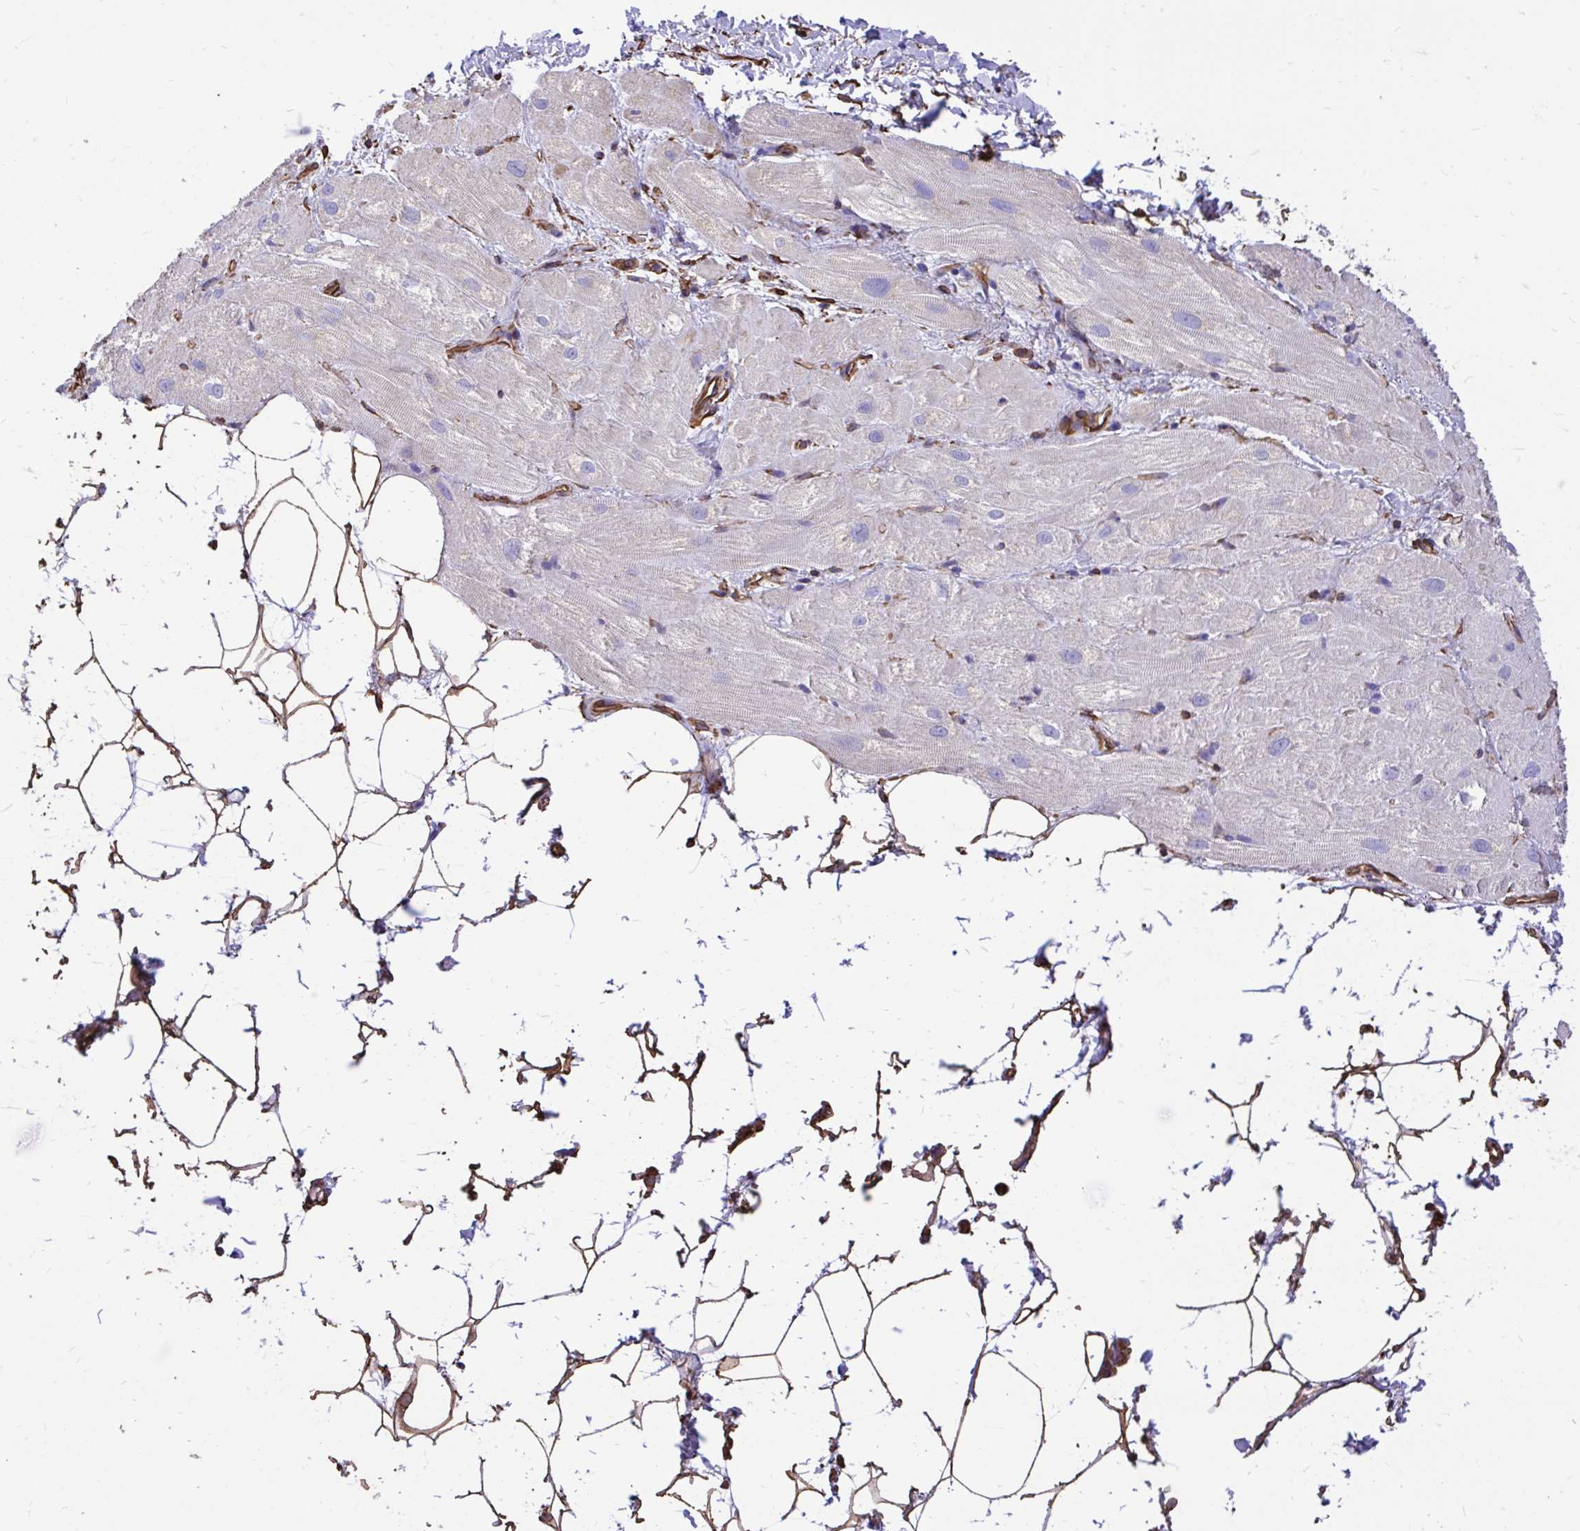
{"staining": {"intensity": "negative", "quantity": "none", "location": "none"}, "tissue": "heart muscle", "cell_type": "Cardiomyocytes", "image_type": "normal", "snomed": [{"axis": "morphology", "description": "Normal tissue, NOS"}, {"axis": "topography", "description": "Heart"}], "caption": "Immunohistochemistry (IHC) of normal human heart muscle exhibits no positivity in cardiomyocytes.", "gene": "RNF103", "patient": {"sex": "male", "age": 62}}